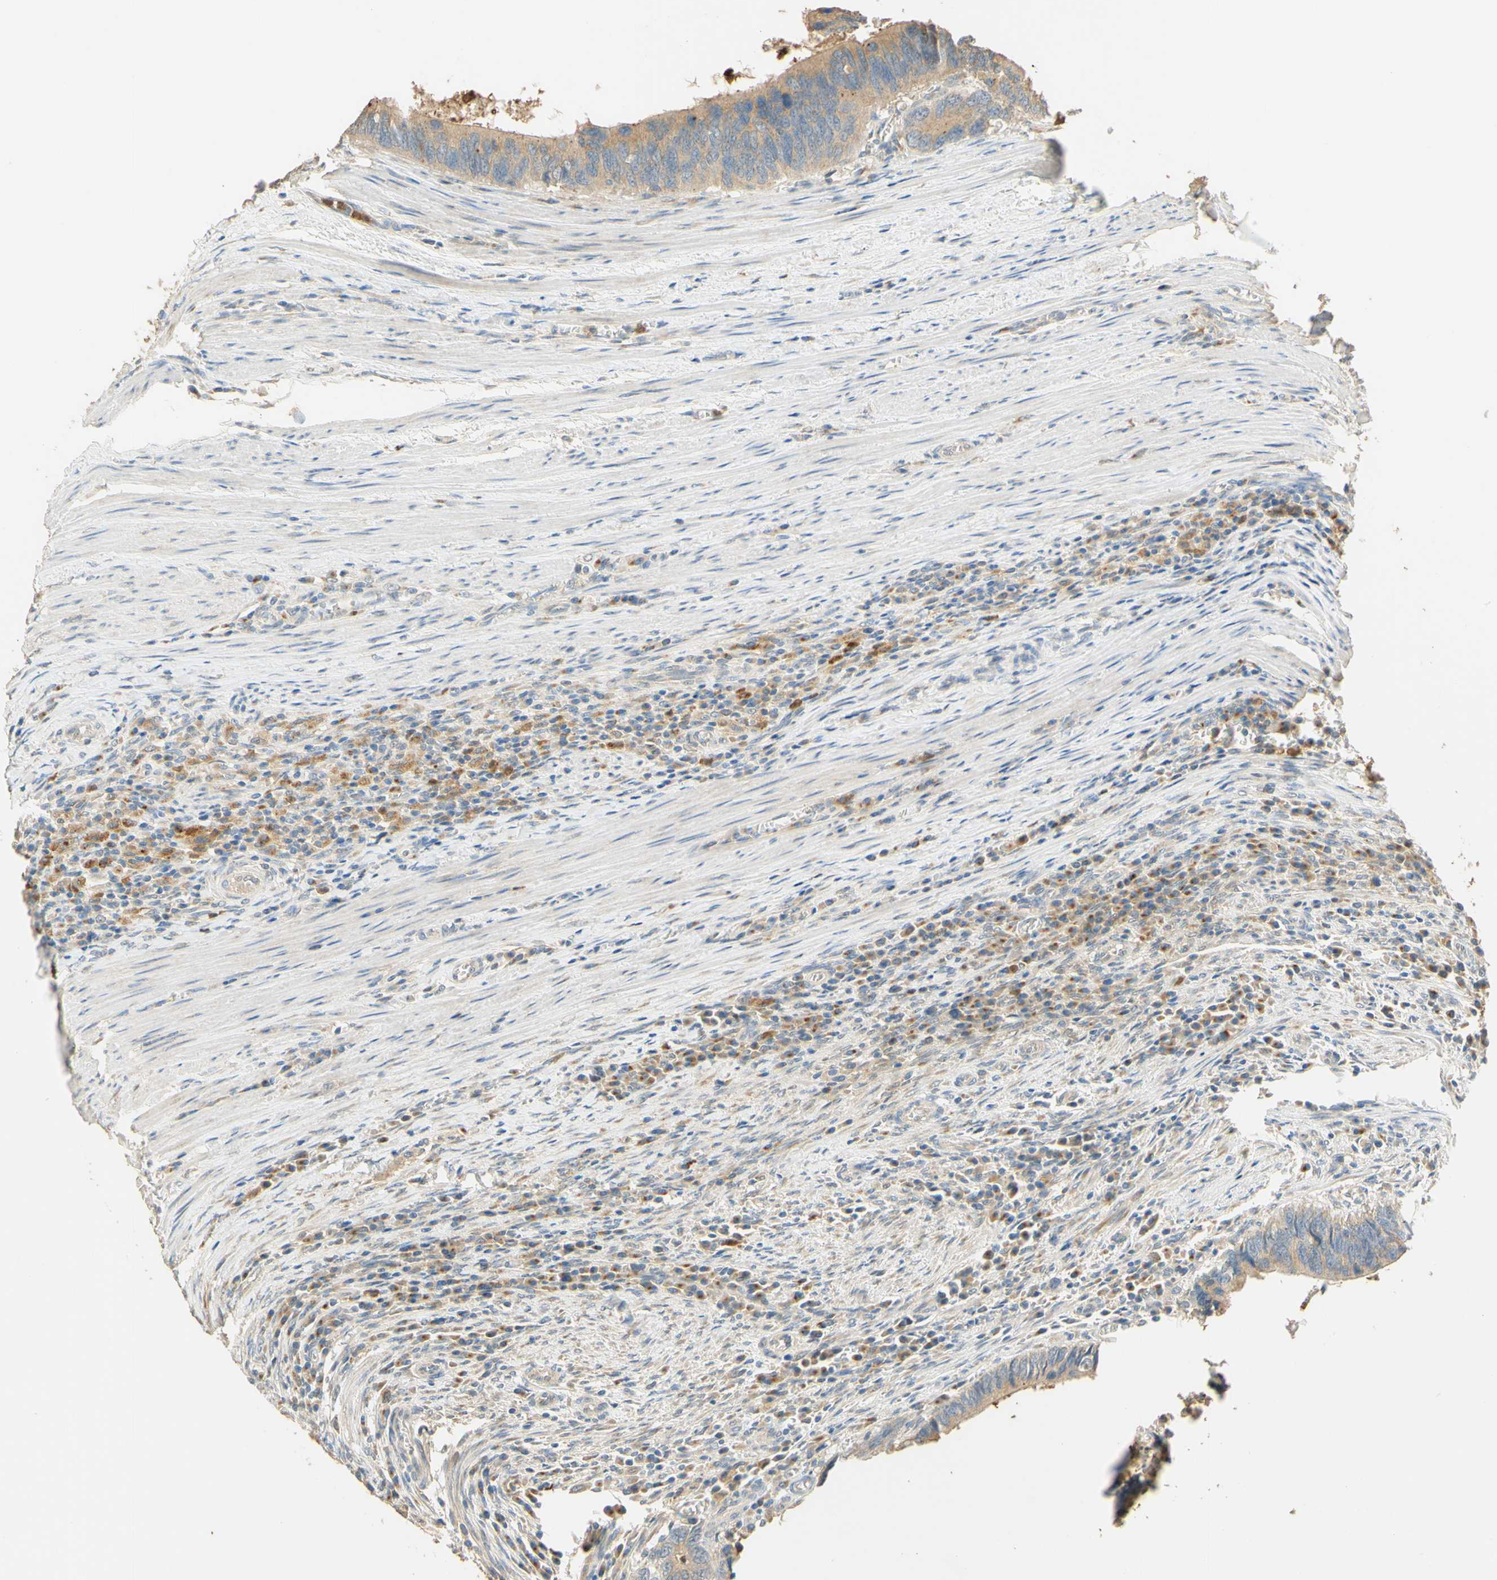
{"staining": {"intensity": "moderate", "quantity": ">75%", "location": "cytoplasmic/membranous"}, "tissue": "colorectal cancer", "cell_type": "Tumor cells", "image_type": "cancer", "snomed": [{"axis": "morphology", "description": "Adenocarcinoma, NOS"}, {"axis": "topography", "description": "Colon"}], "caption": "A high-resolution photomicrograph shows IHC staining of adenocarcinoma (colorectal), which shows moderate cytoplasmic/membranous expression in approximately >75% of tumor cells.", "gene": "ENTREP2", "patient": {"sex": "male", "age": 72}}